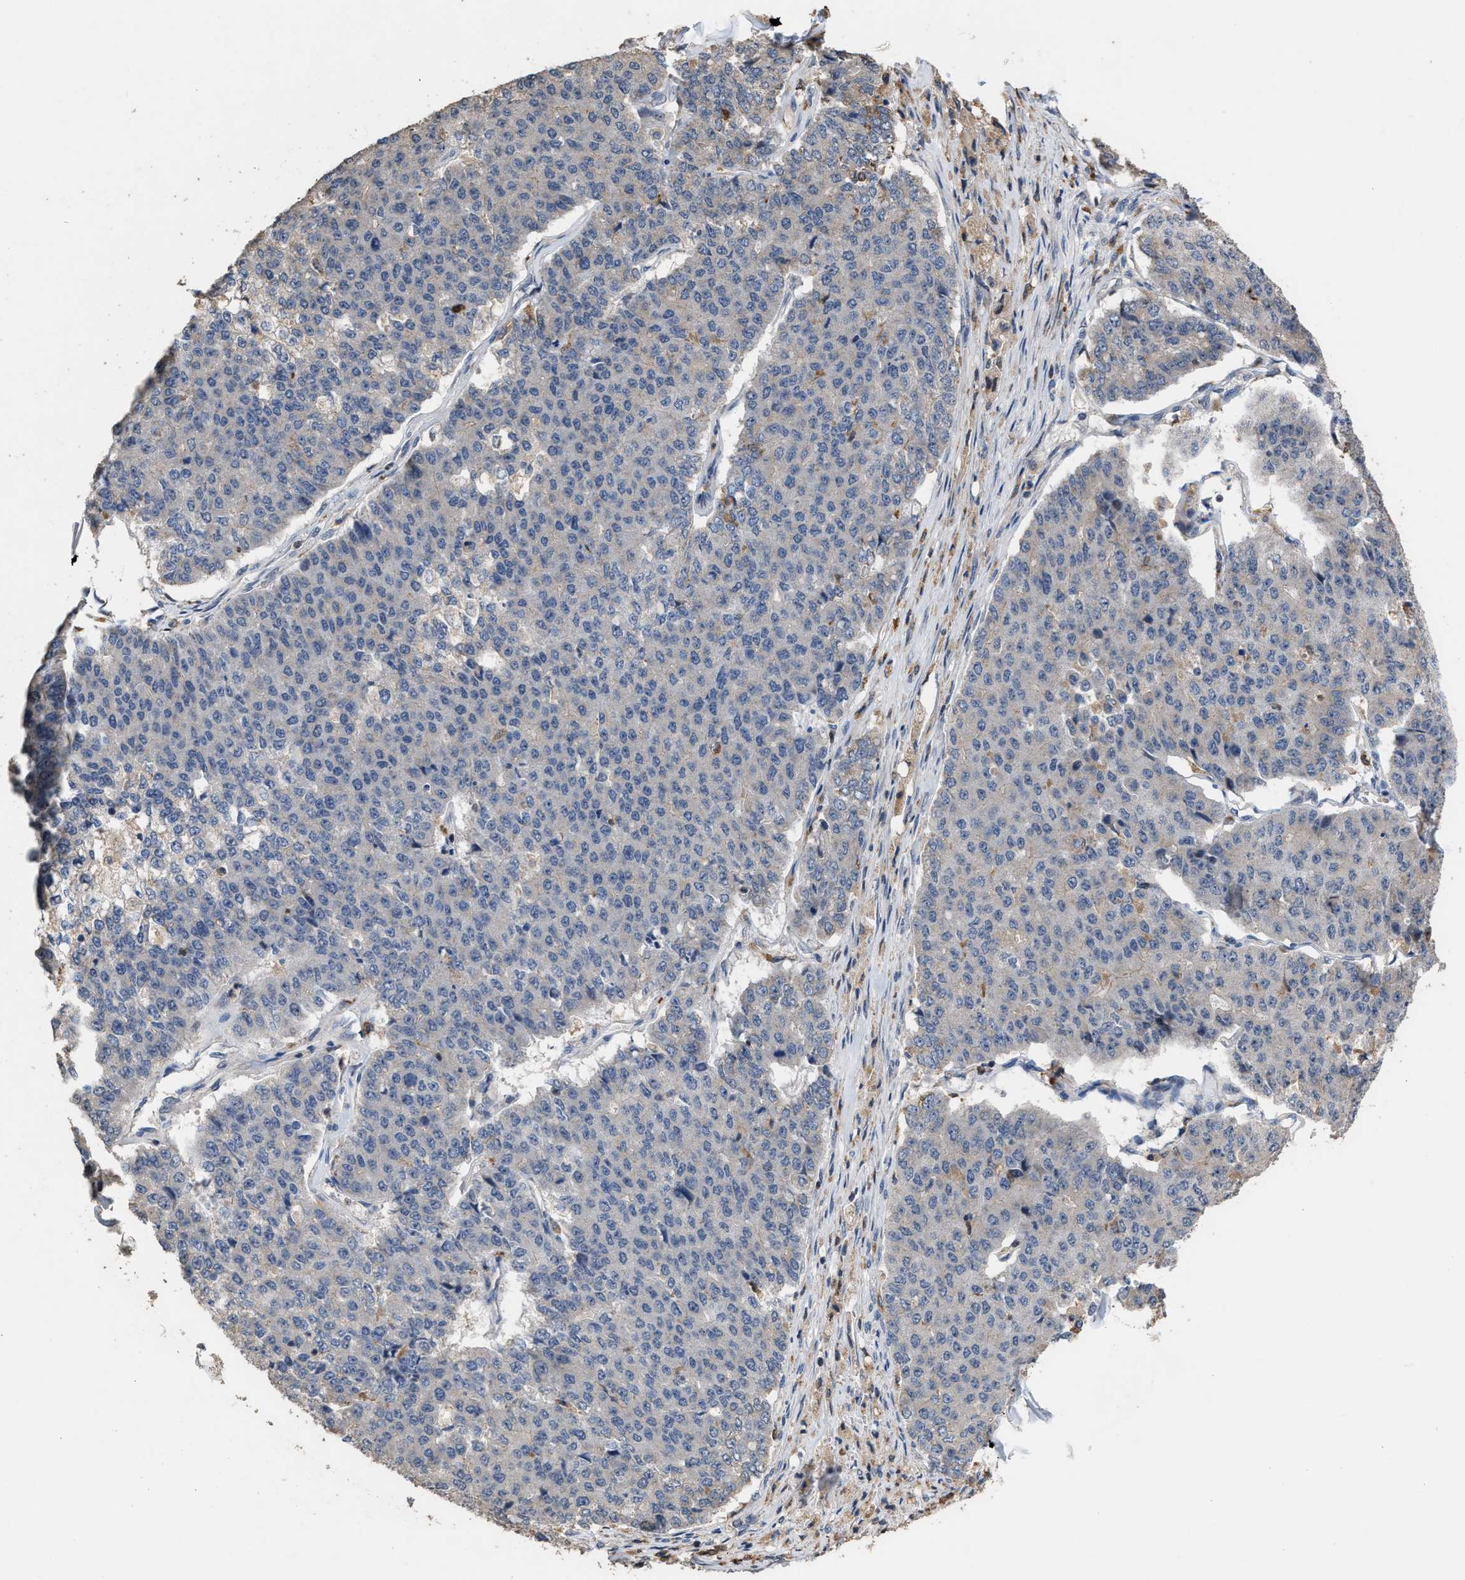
{"staining": {"intensity": "negative", "quantity": "none", "location": "none"}, "tissue": "pancreatic cancer", "cell_type": "Tumor cells", "image_type": "cancer", "snomed": [{"axis": "morphology", "description": "Adenocarcinoma, NOS"}, {"axis": "topography", "description": "Pancreas"}], "caption": "Protein analysis of pancreatic adenocarcinoma reveals no significant expression in tumor cells.", "gene": "TDRKH", "patient": {"sex": "male", "age": 50}}